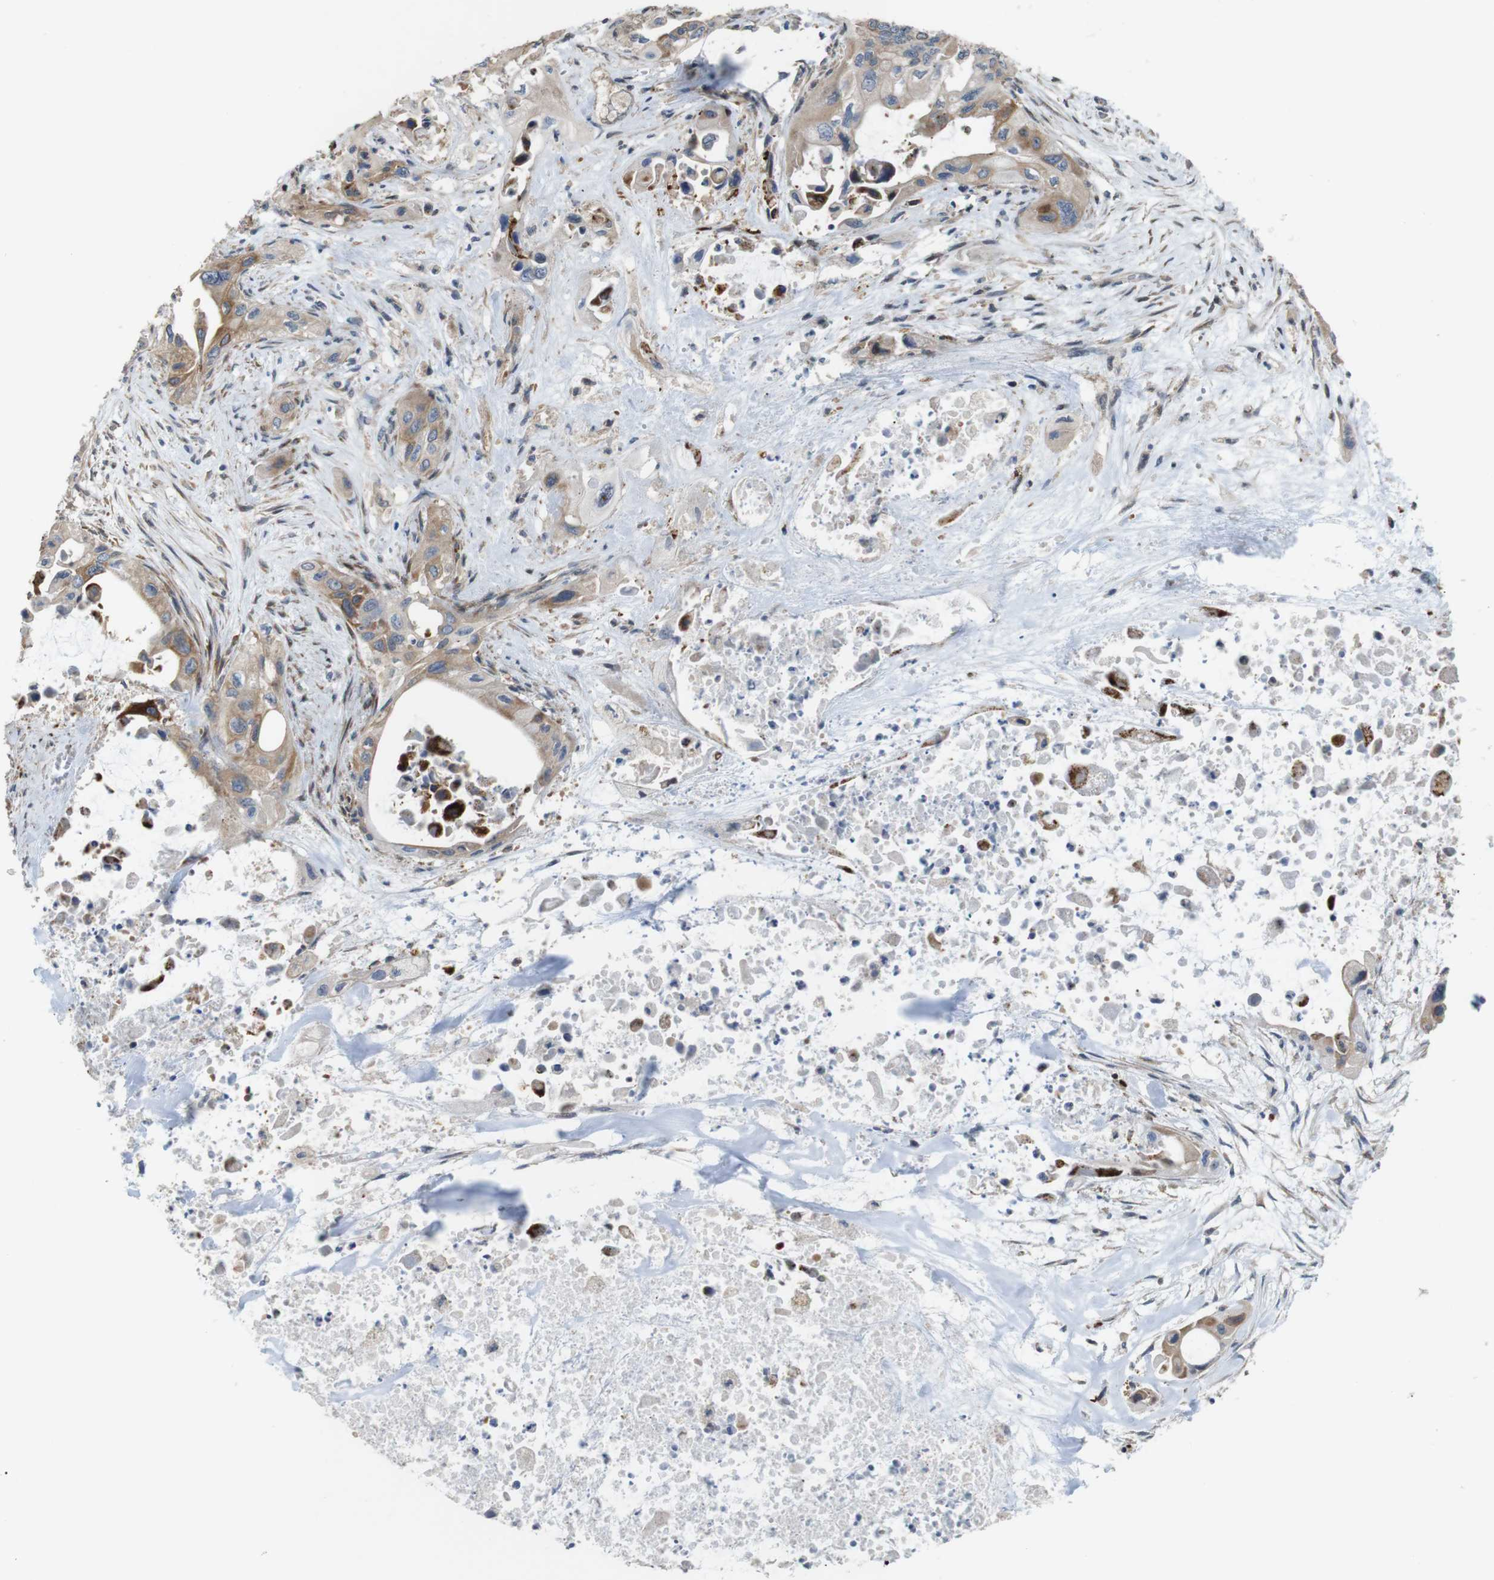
{"staining": {"intensity": "moderate", "quantity": ">75%", "location": "cytoplasmic/membranous"}, "tissue": "pancreatic cancer", "cell_type": "Tumor cells", "image_type": "cancer", "snomed": [{"axis": "morphology", "description": "Adenocarcinoma, NOS"}, {"axis": "topography", "description": "Pancreas"}], "caption": "Immunohistochemical staining of human adenocarcinoma (pancreatic) displays moderate cytoplasmic/membranous protein staining in about >75% of tumor cells.", "gene": "PCOLCE2", "patient": {"sex": "male", "age": 73}}